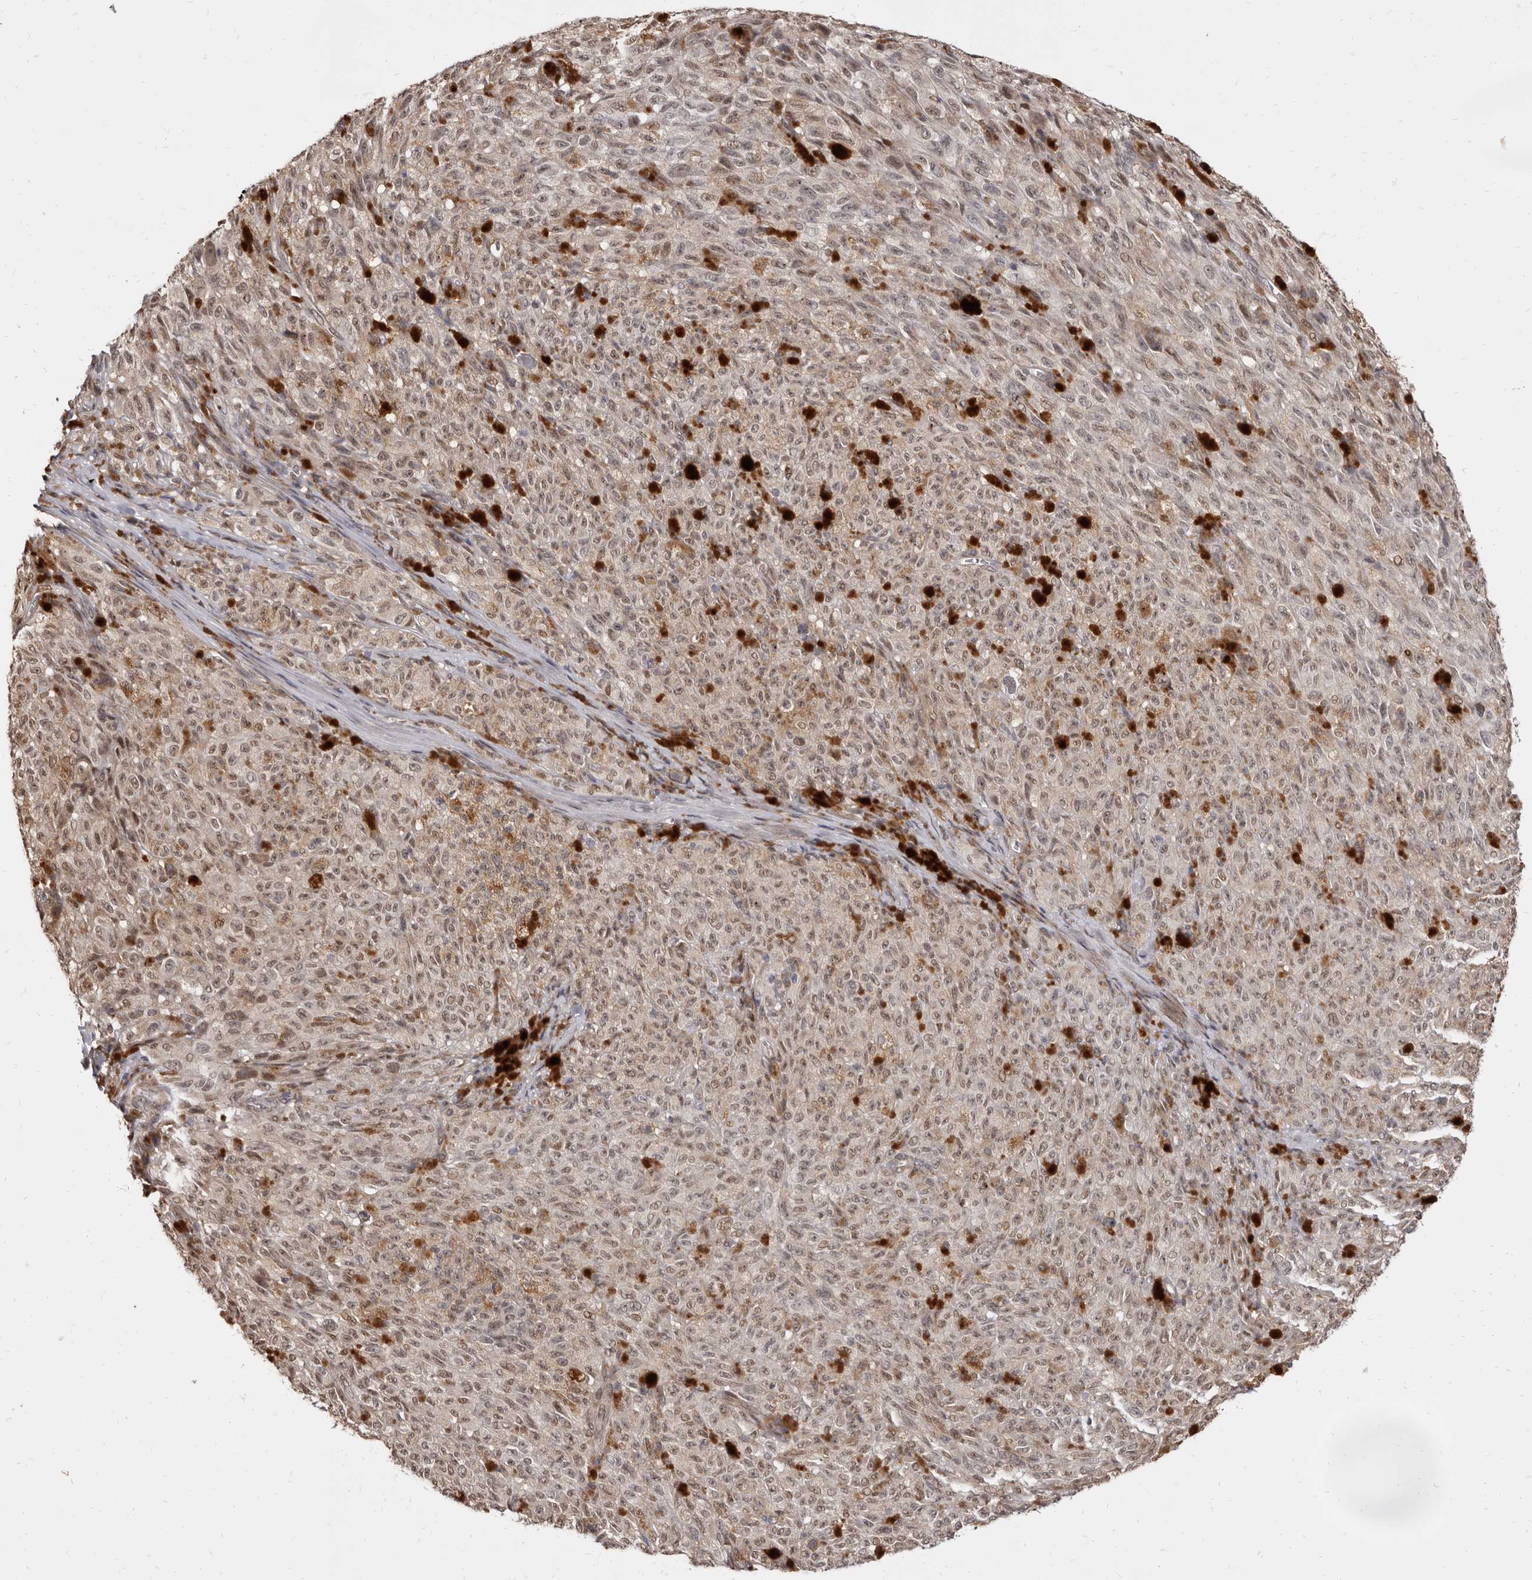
{"staining": {"intensity": "weak", "quantity": "25%-75%", "location": "cytoplasmic/membranous,nuclear"}, "tissue": "melanoma", "cell_type": "Tumor cells", "image_type": "cancer", "snomed": [{"axis": "morphology", "description": "Malignant melanoma, NOS"}, {"axis": "topography", "description": "Skin"}], "caption": "The micrograph shows staining of melanoma, revealing weak cytoplasmic/membranous and nuclear protein positivity (brown color) within tumor cells.", "gene": "ZNF326", "patient": {"sex": "female", "age": 82}}